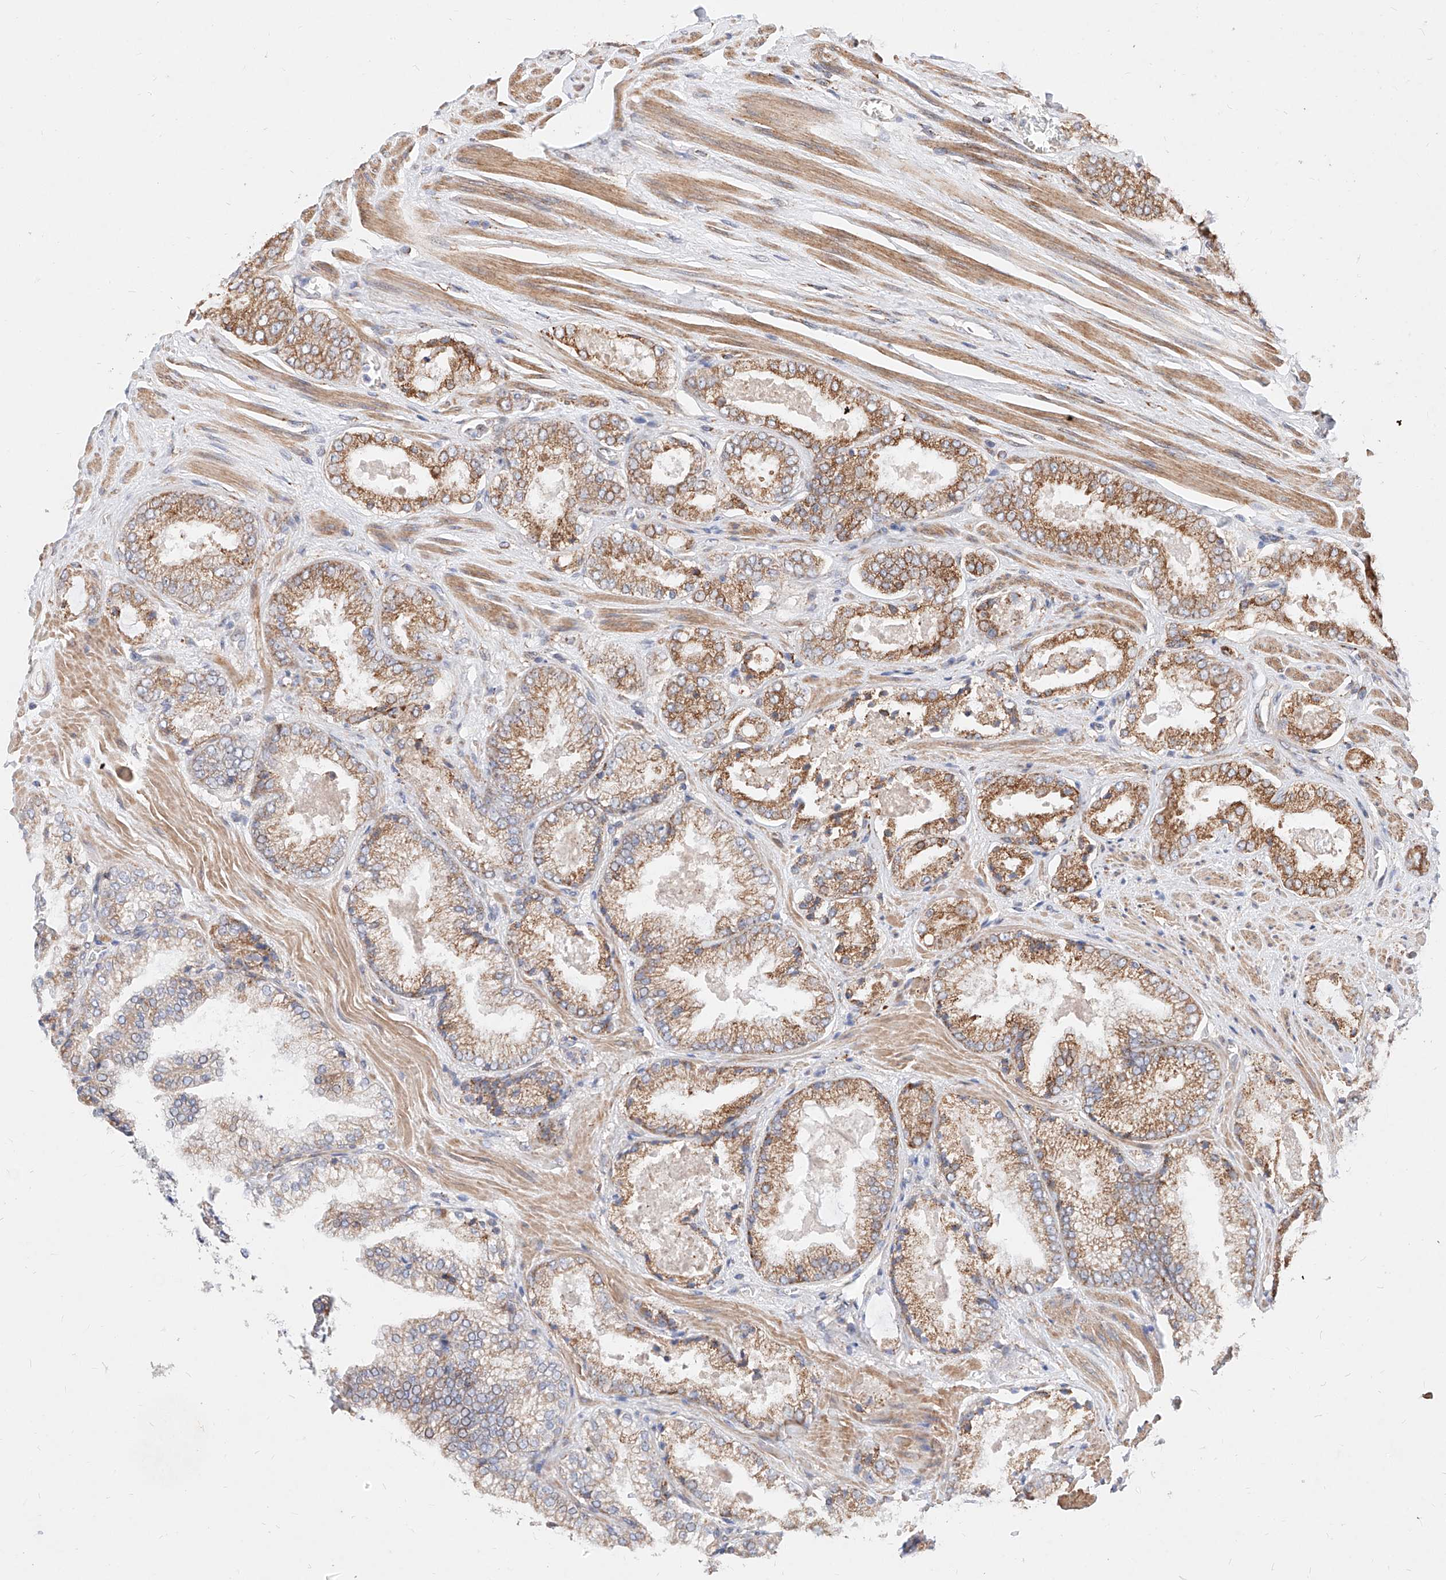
{"staining": {"intensity": "moderate", "quantity": ">75%", "location": "cytoplasmic/membranous"}, "tissue": "prostate cancer", "cell_type": "Tumor cells", "image_type": "cancer", "snomed": [{"axis": "morphology", "description": "Adenocarcinoma, High grade"}, {"axis": "topography", "description": "Prostate"}], "caption": "Protein expression by immunohistochemistry (IHC) demonstrates moderate cytoplasmic/membranous expression in about >75% of tumor cells in prostate high-grade adenocarcinoma. (DAB (3,3'-diaminobenzidine) = brown stain, brightfield microscopy at high magnification).", "gene": "ATP9B", "patient": {"sex": "male", "age": 58}}